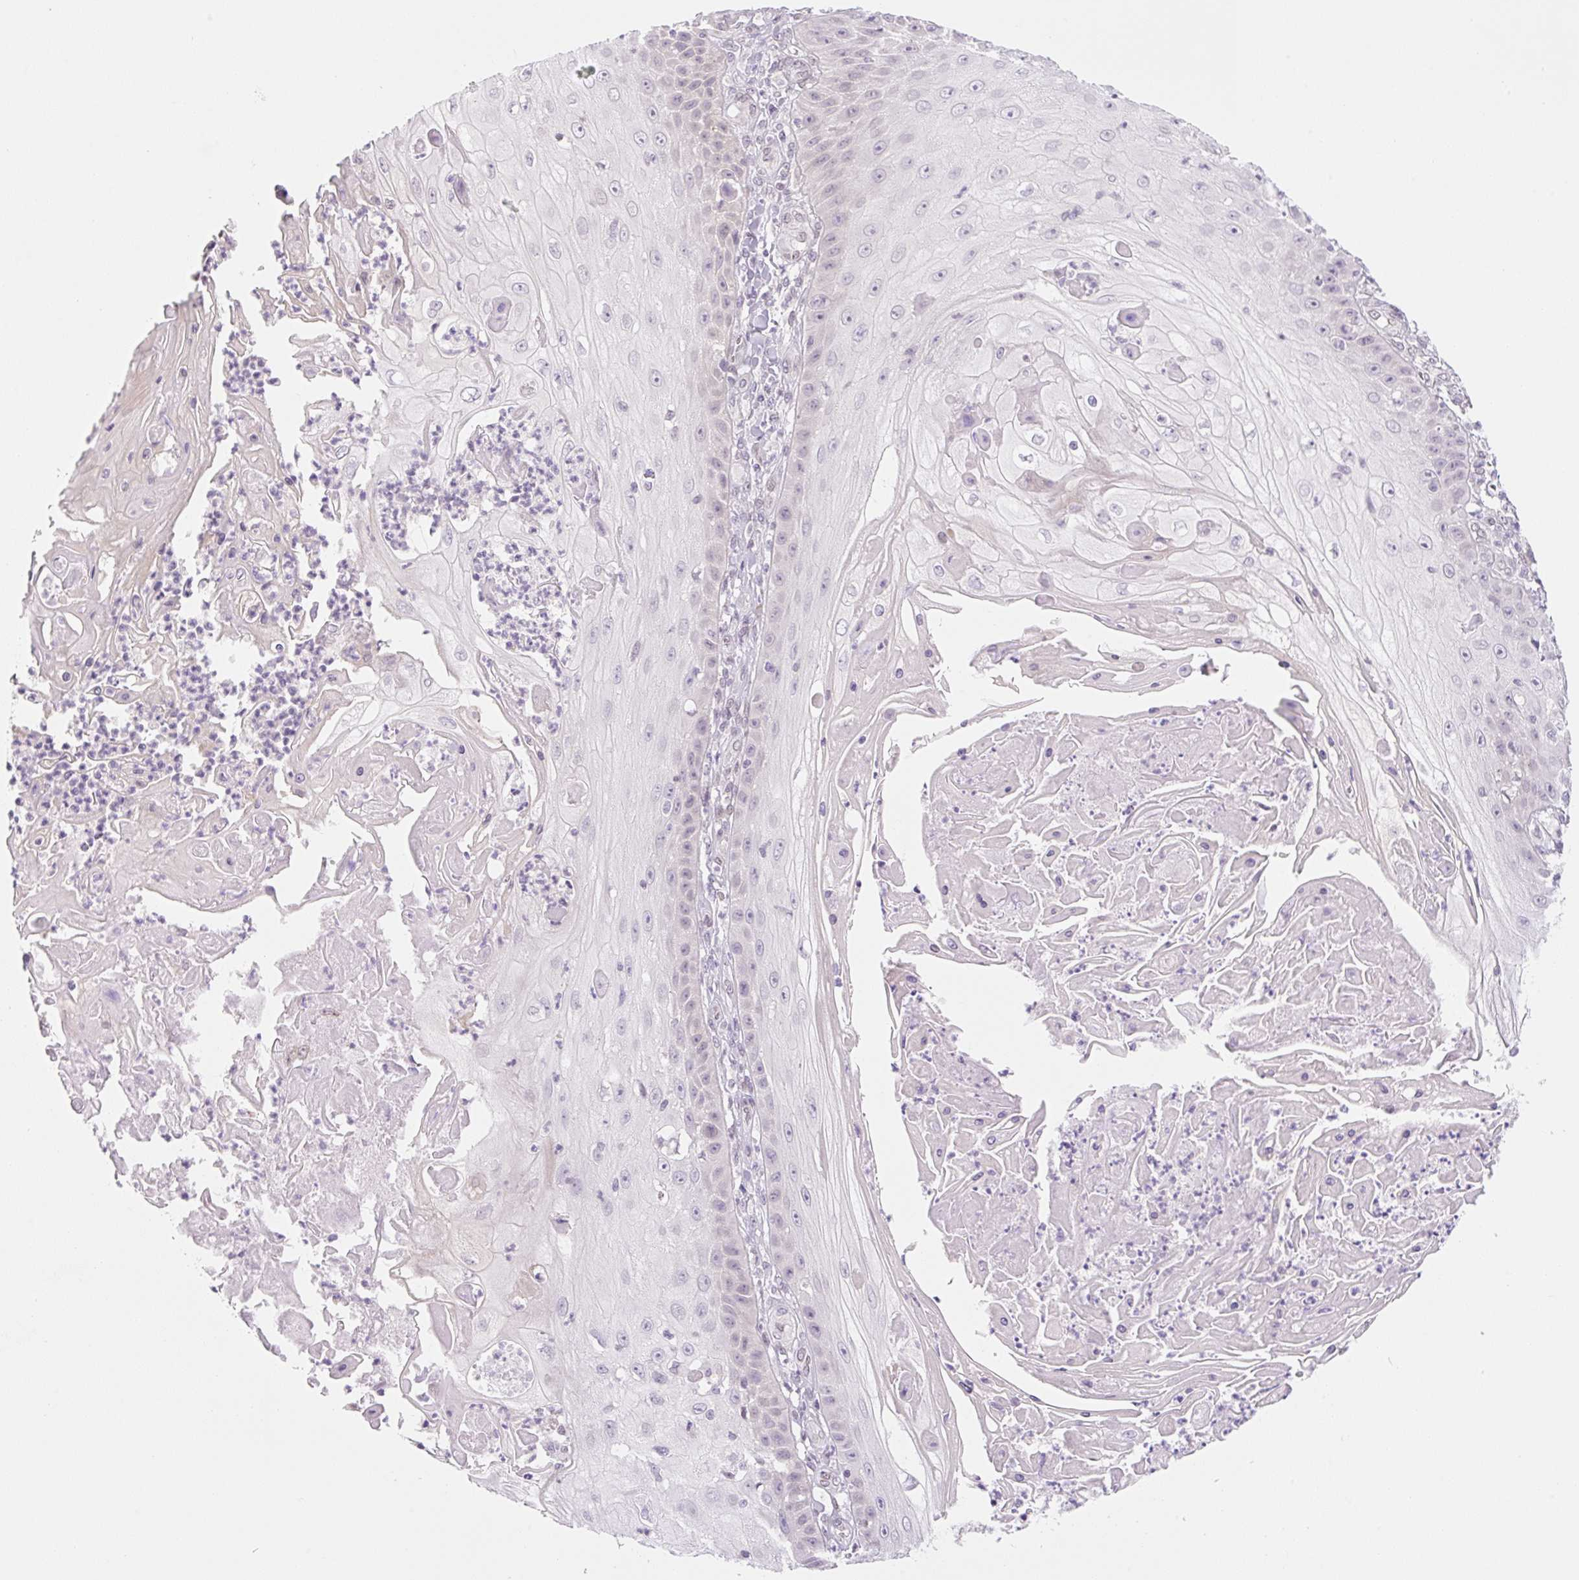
{"staining": {"intensity": "negative", "quantity": "none", "location": "none"}, "tissue": "skin cancer", "cell_type": "Tumor cells", "image_type": "cancer", "snomed": [{"axis": "morphology", "description": "Squamous cell carcinoma, NOS"}, {"axis": "topography", "description": "Skin"}], "caption": "A histopathology image of human skin cancer (squamous cell carcinoma) is negative for staining in tumor cells. The staining is performed using DAB brown chromogen with nuclei counter-stained in using hematoxylin.", "gene": "SYNE3", "patient": {"sex": "male", "age": 70}}